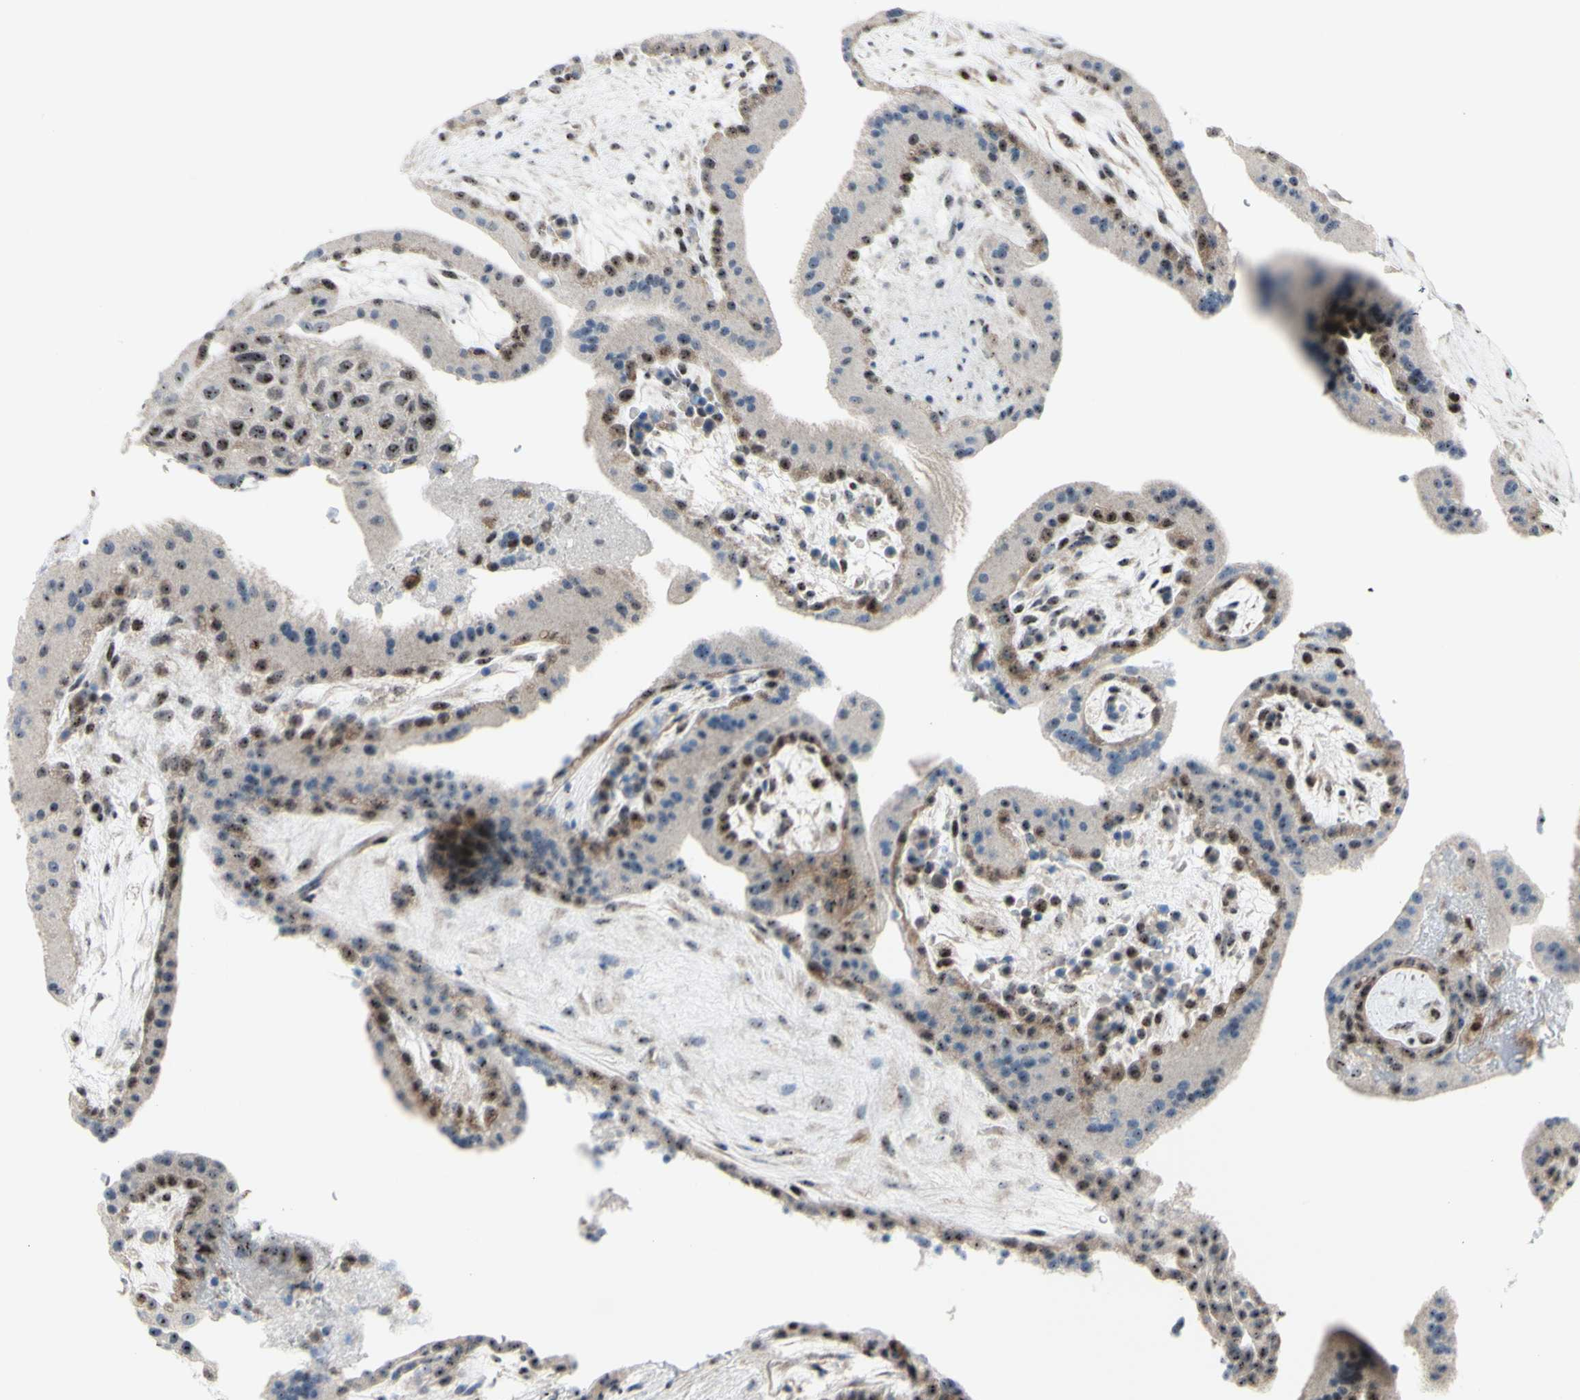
{"staining": {"intensity": "moderate", "quantity": ">75%", "location": "nuclear"}, "tissue": "placenta", "cell_type": "Trophoblastic cells", "image_type": "normal", "snomed": [{"axis": "morphology", "description": "Normal tissue, NOS"}, {"axis": "topography", "description": "Placenta"}], "caption": "Immunohistochemical staining of benign placenta reveals moderate nuclear protein expression in approximately >75% of trophoblastic cells.", "gene": "POLR1A", "patient": {"sex": "female", "age": 19}}